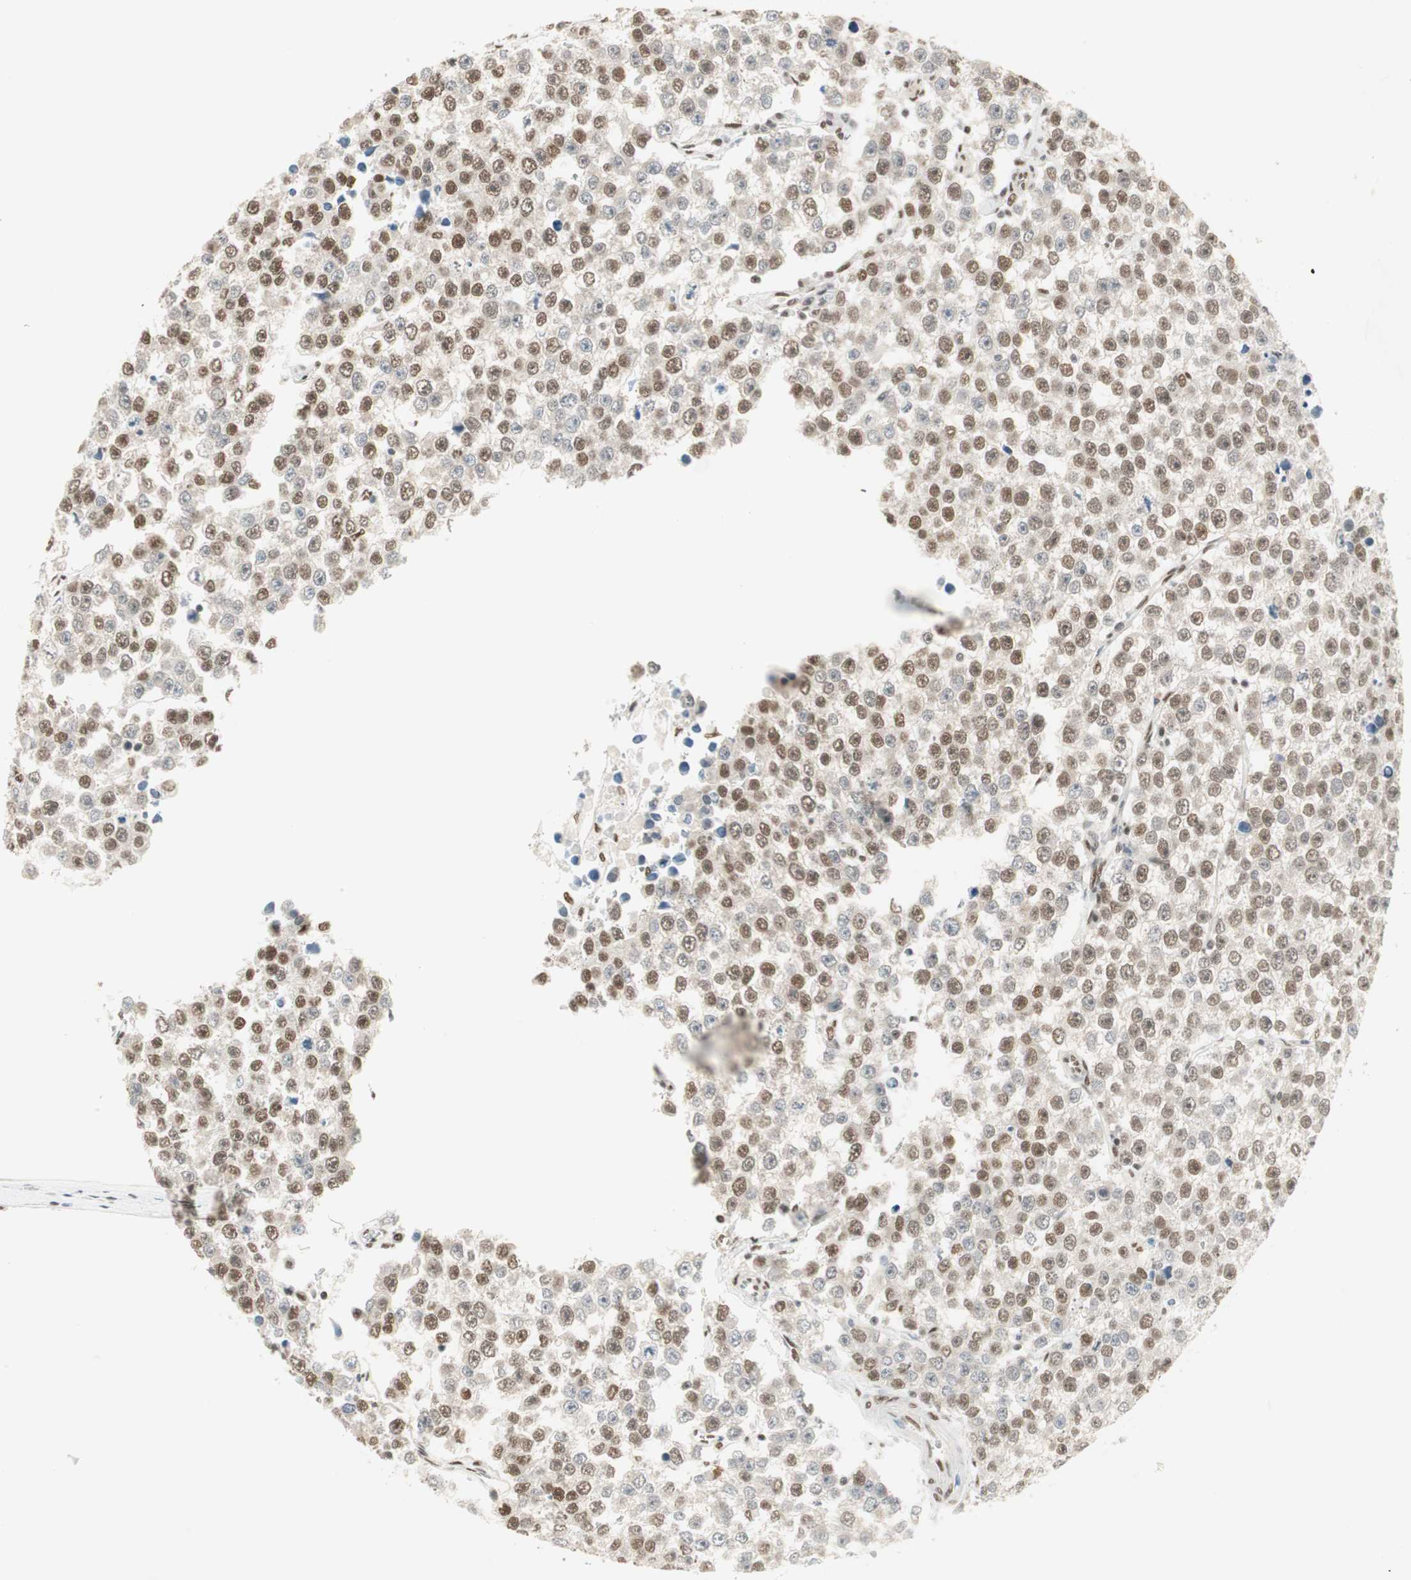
{"staining": {"intensity": "moderate", "quantity": ">75%", "location": "nuclear"}, "tissue": "testis cancer", "cell_type": "Tumor cells", "image_type": "cancer", "snomed": [{"axis": "morphology", "description": "Seminoma, NOS"}, {"axis": "morphology", "description": "Carcinoma, Embryonal, NOS"}, {"axis": "topography", "description": "Testis"}], "caption": "Human seminoma (testis) stained with a brown dye reveals moderate nuclear positive expression in approximately >75% of tumor cells.", "gene": "ZBTB17", "patient": {"sex": "male", "age": 52}}